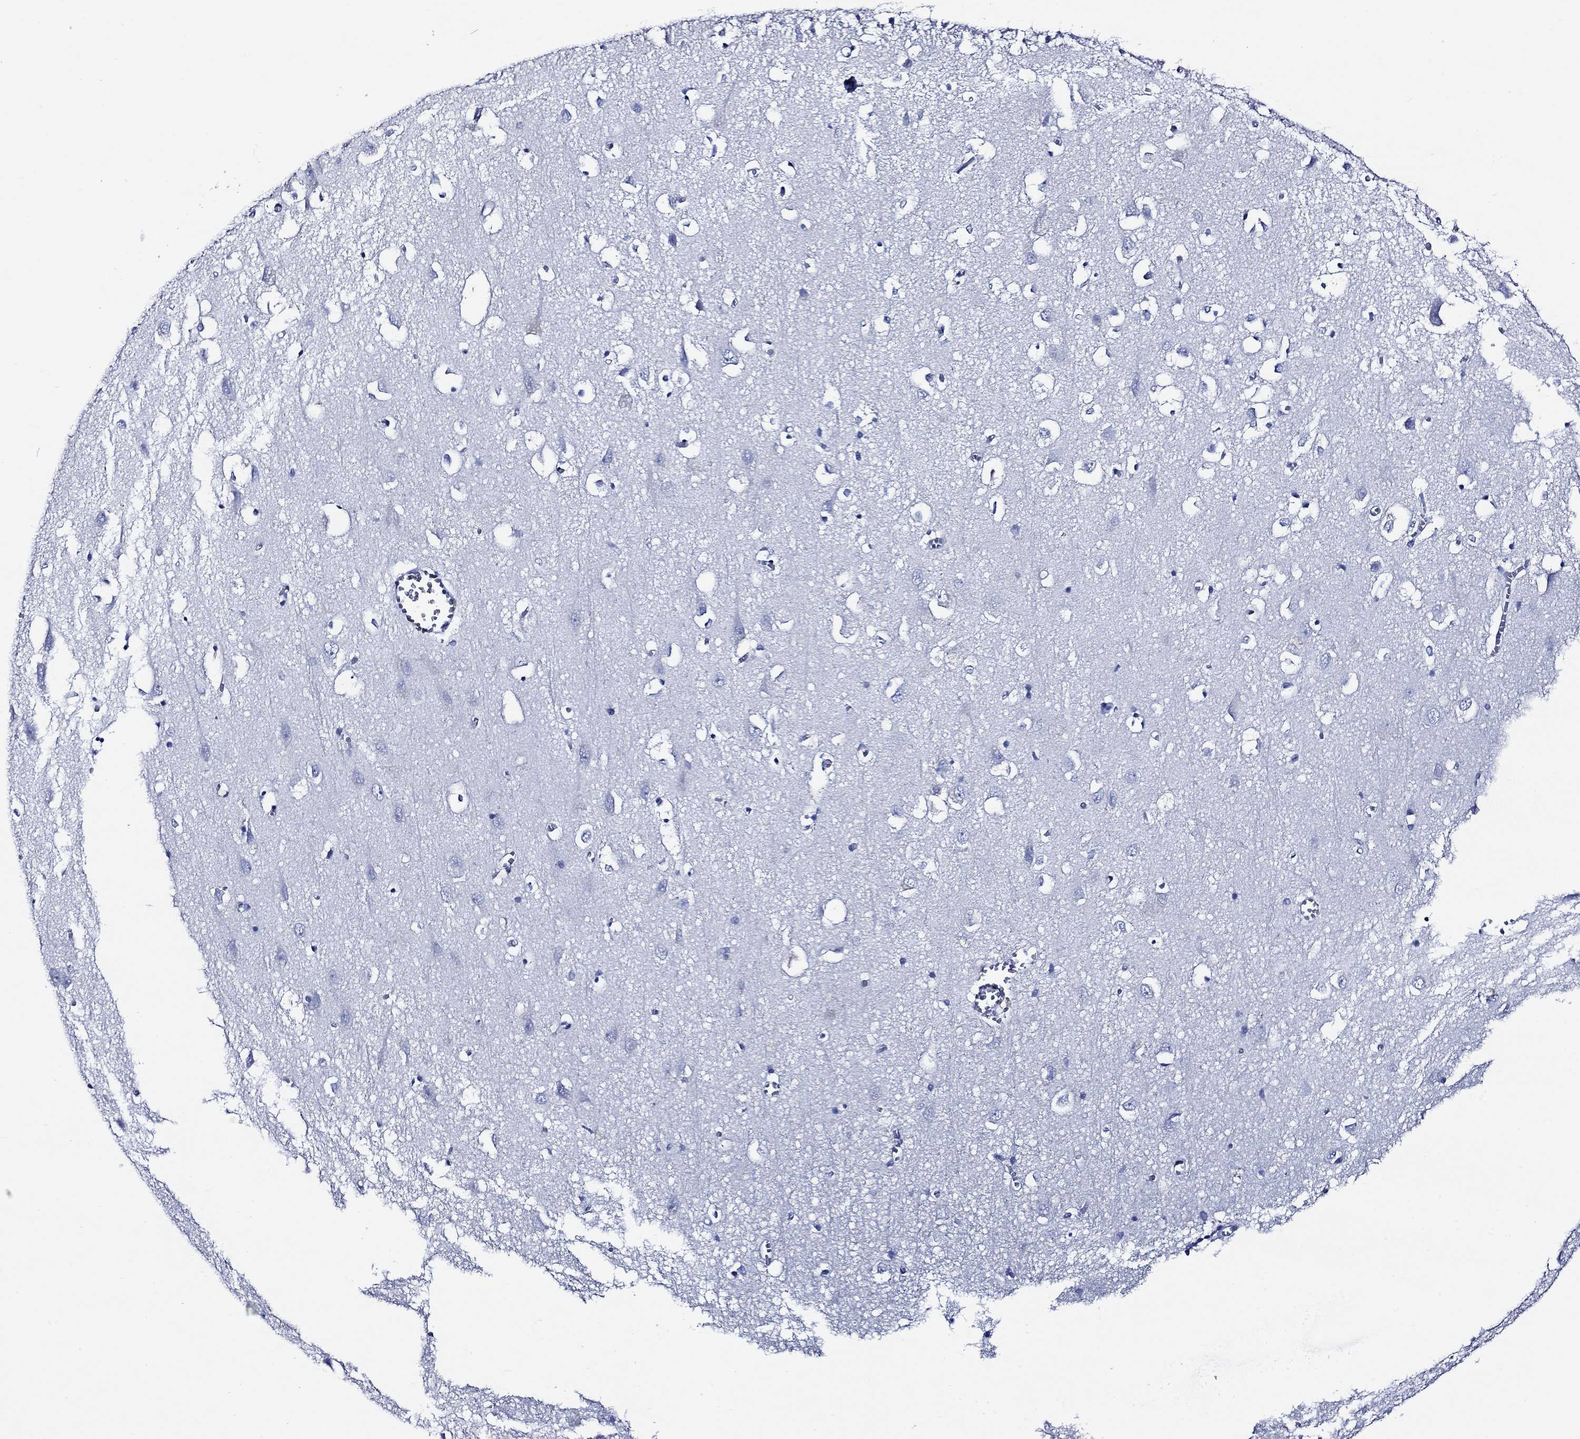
{"staining": {"intensity": "negative", "quantity": "none", "location": "none"}, "tissue": "cerebral cortex", "cell_type": "Endothelial cells", "image_type": "normal", "snomed": [{"axis": "morphology", "description": "Normal tissue, NOS"}, {"axis": "topography", "description": "Cerebral cortex"}], "caption": "Immunohistochemistry (IHC) micrograph of normal cerebral cortex stained for a protein (brown), which demonstrates no staining in endothelial cells.", "gene": "WDR62", "patient": {"sex": "male", "age": 70}}